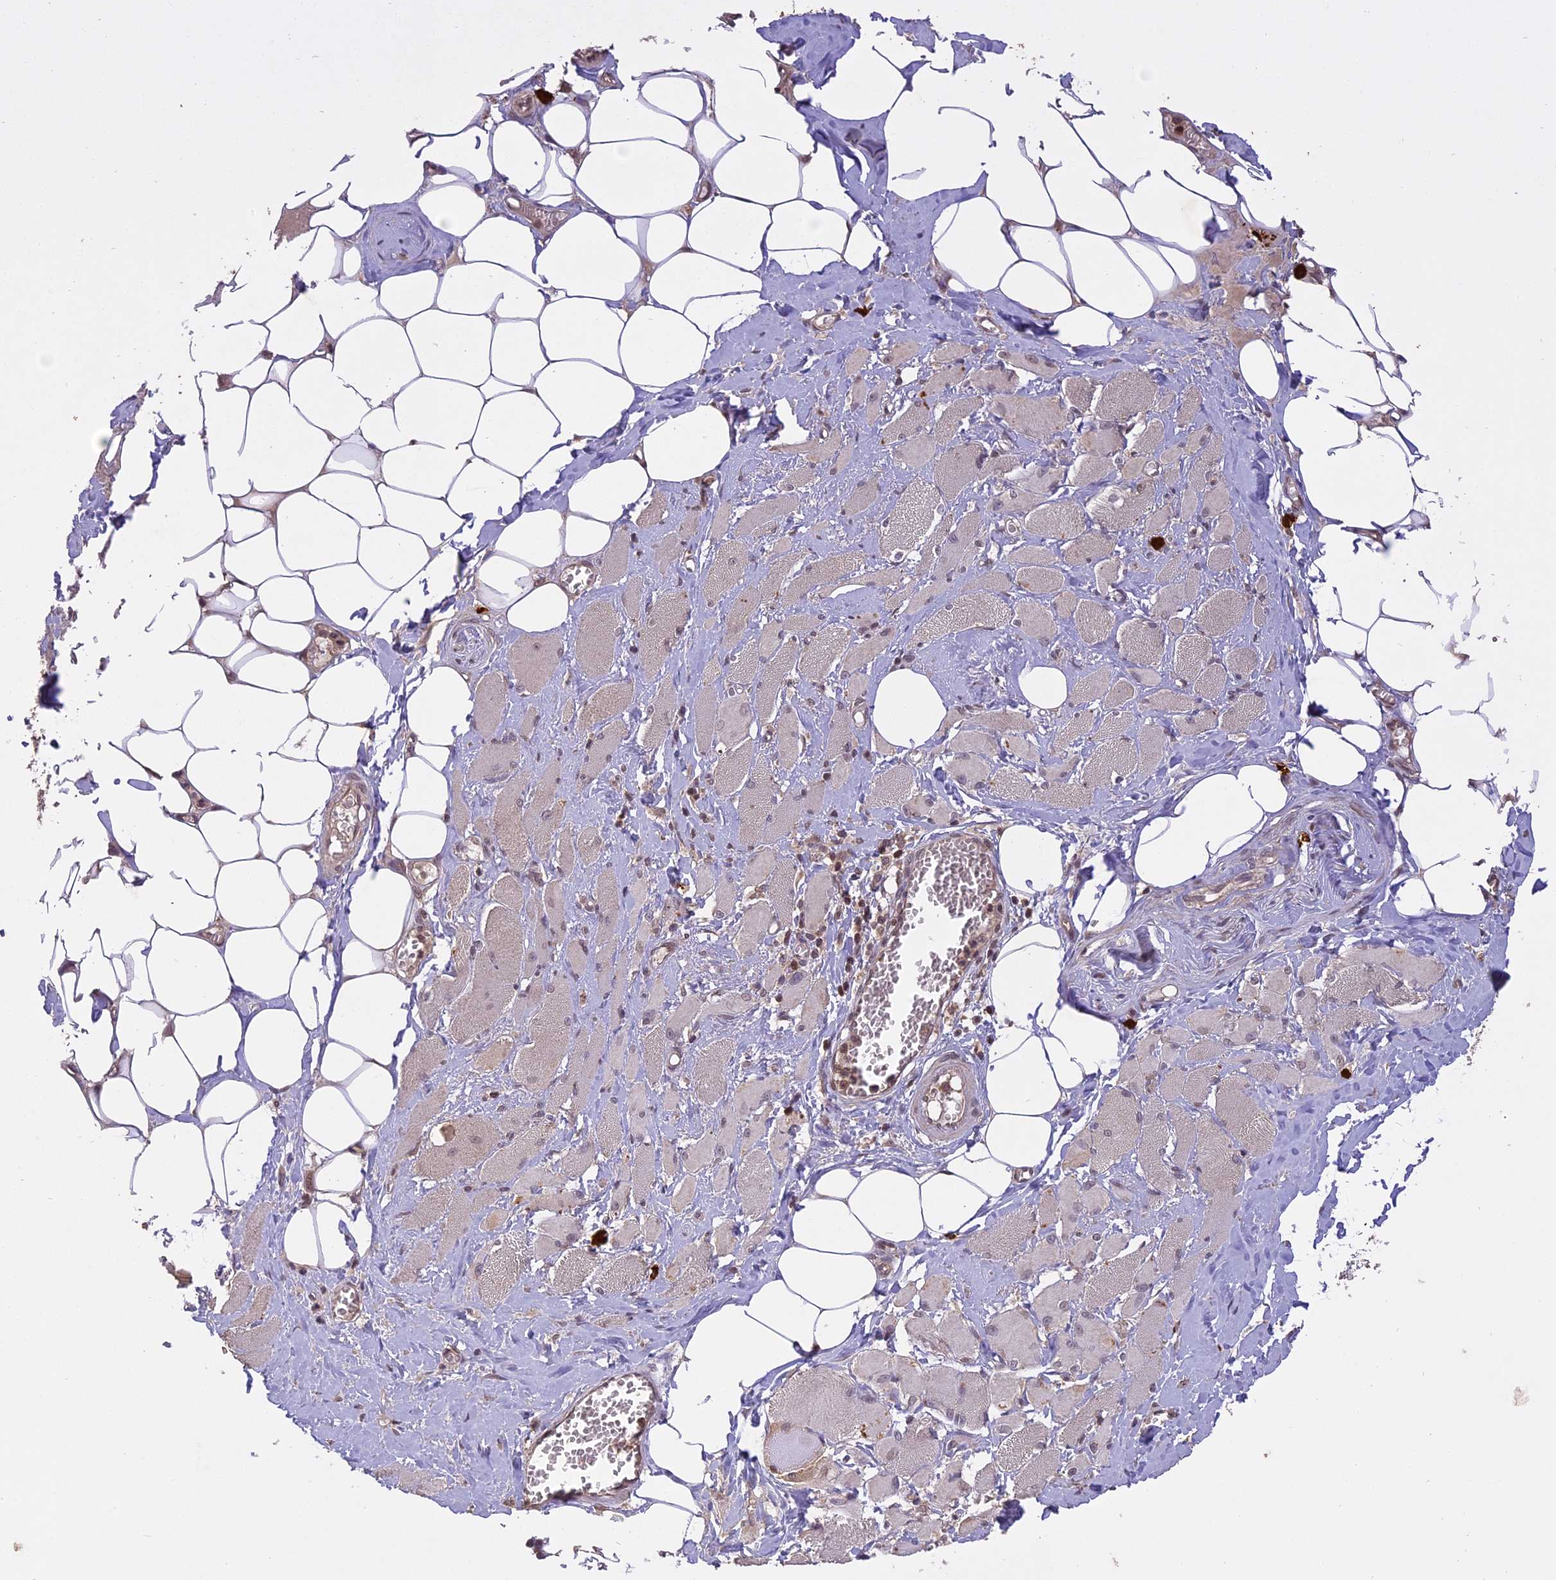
{"staining": {"intensity": "moderate", "quantity": "25%-75%", "location": "cytoplasmic/membranous,nuclear"}, "tissue": "skeletal muscle", "cell_type": "Myocytes", "image_type": "normal", "snomed": [{"axis": "morphology", "description": "Normal tissue, NOS"}, {"axis": "morphology", "description": "Basal cell carcinoma"}, {"axis": "topography", "description": "Skeletal muscle"}], "caption": "Skeletal muscle stained with DAB immunohistochemistry demonstrates medium levels of moderate cytoplasmic/membranous,nuclear expression in about 25%-75% of myocytes. The staining was performed using DAB, with brown indicating positive protein expression. Nuclei are stained blue with hematoxylin.", "gene": "TIGD7", "patient": {"sex": "female", "age": 64}}